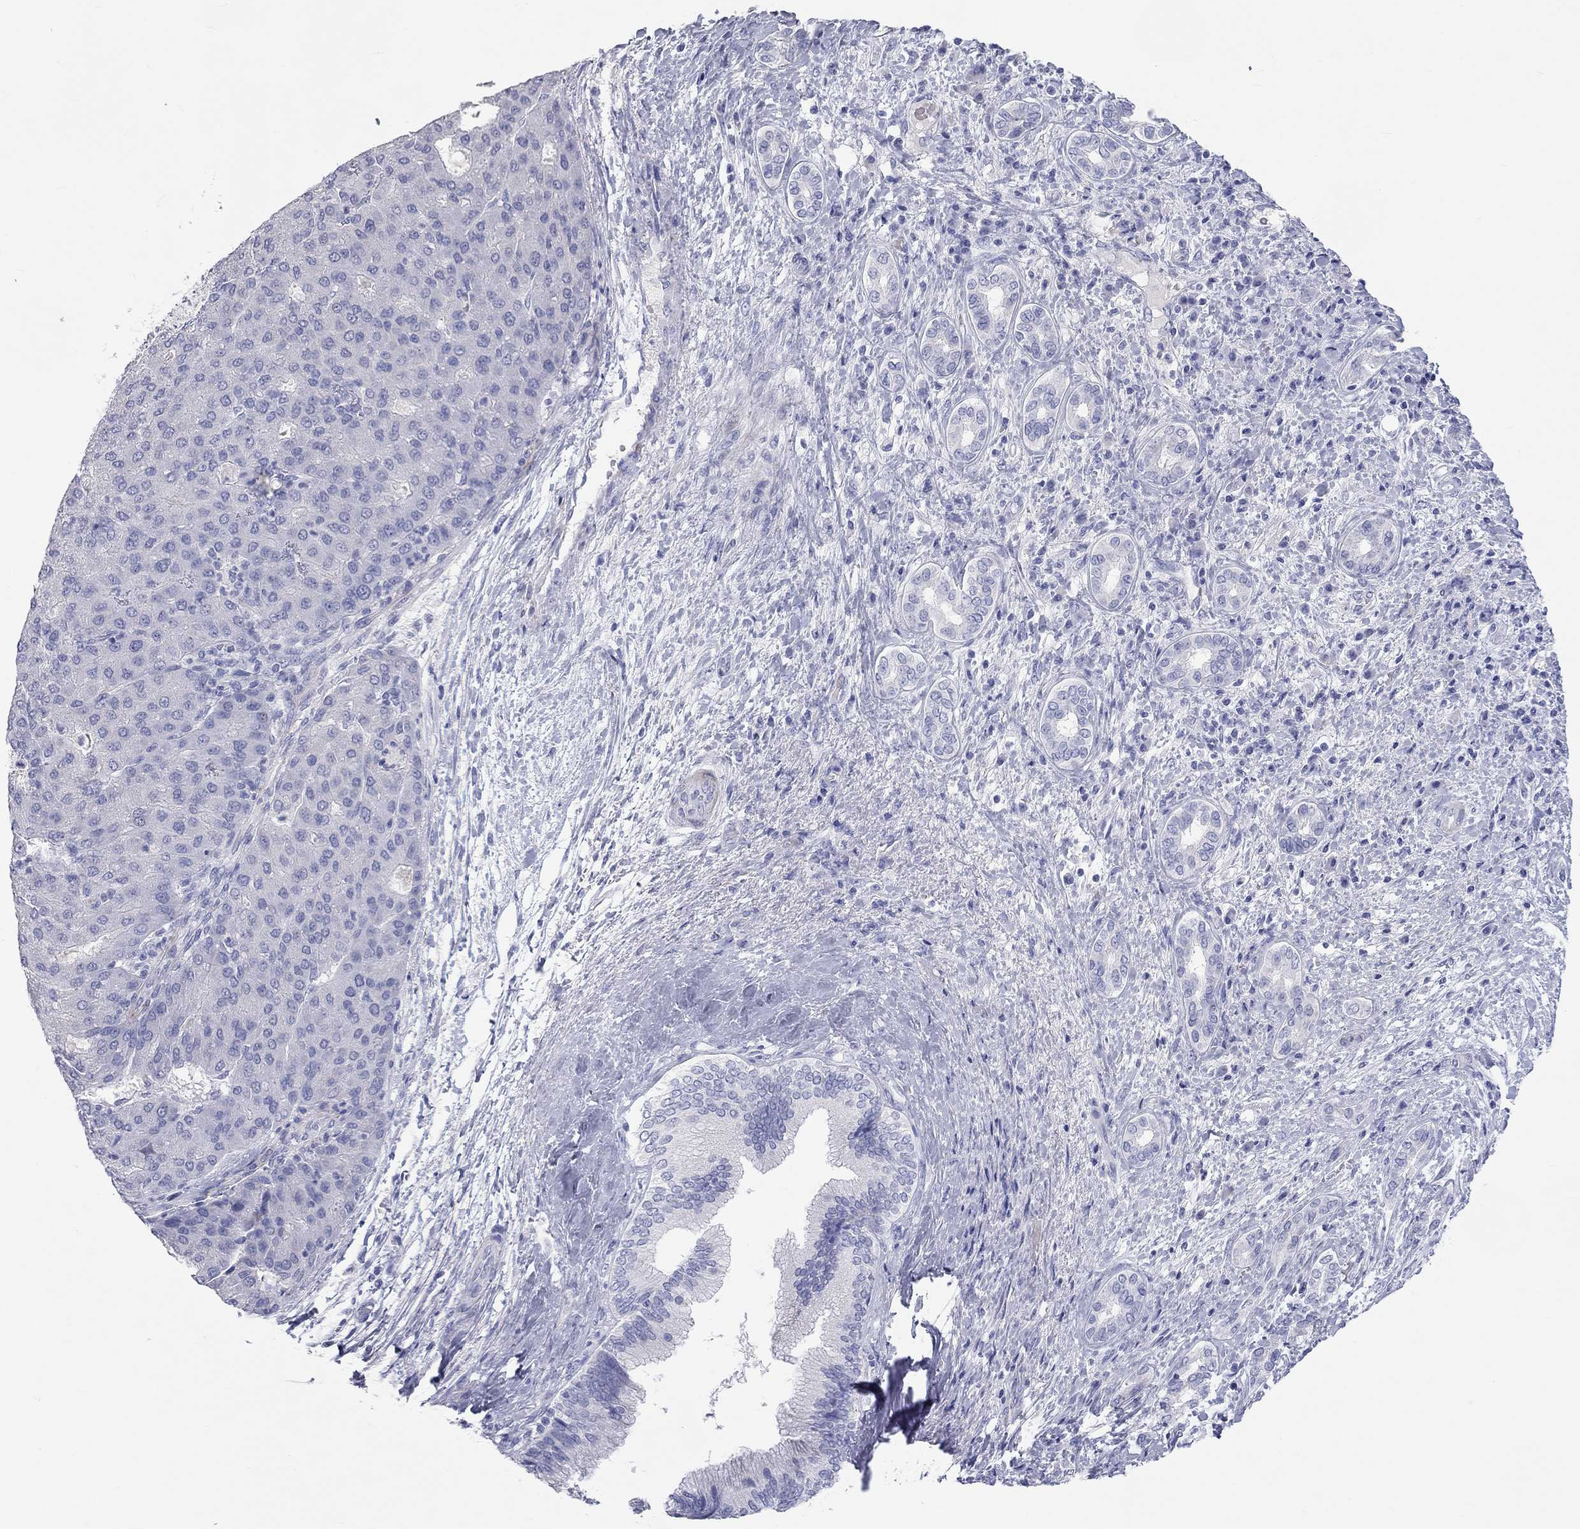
{"staining": {"intensity": "negative", "quantity": "none", "location": "none"}, "tissue": "liver cancer", "cell_type": "Tumor cells", "image_type": "cancer", "snomed": [{"axis": "morphology", "description": "Carcinoma, Hepatocellular, NOS"}, {"axis": "topography", "description": "Liver"}], "caption": "An immunohistochemistry (IHC) image of liver hepatocellular carcinoma is shown. There is no staining in tumor cells of liver hepatocellular carcinoma.", "gene": "PCDHGC5", "patient": {"sex": "male", "age": 65}}